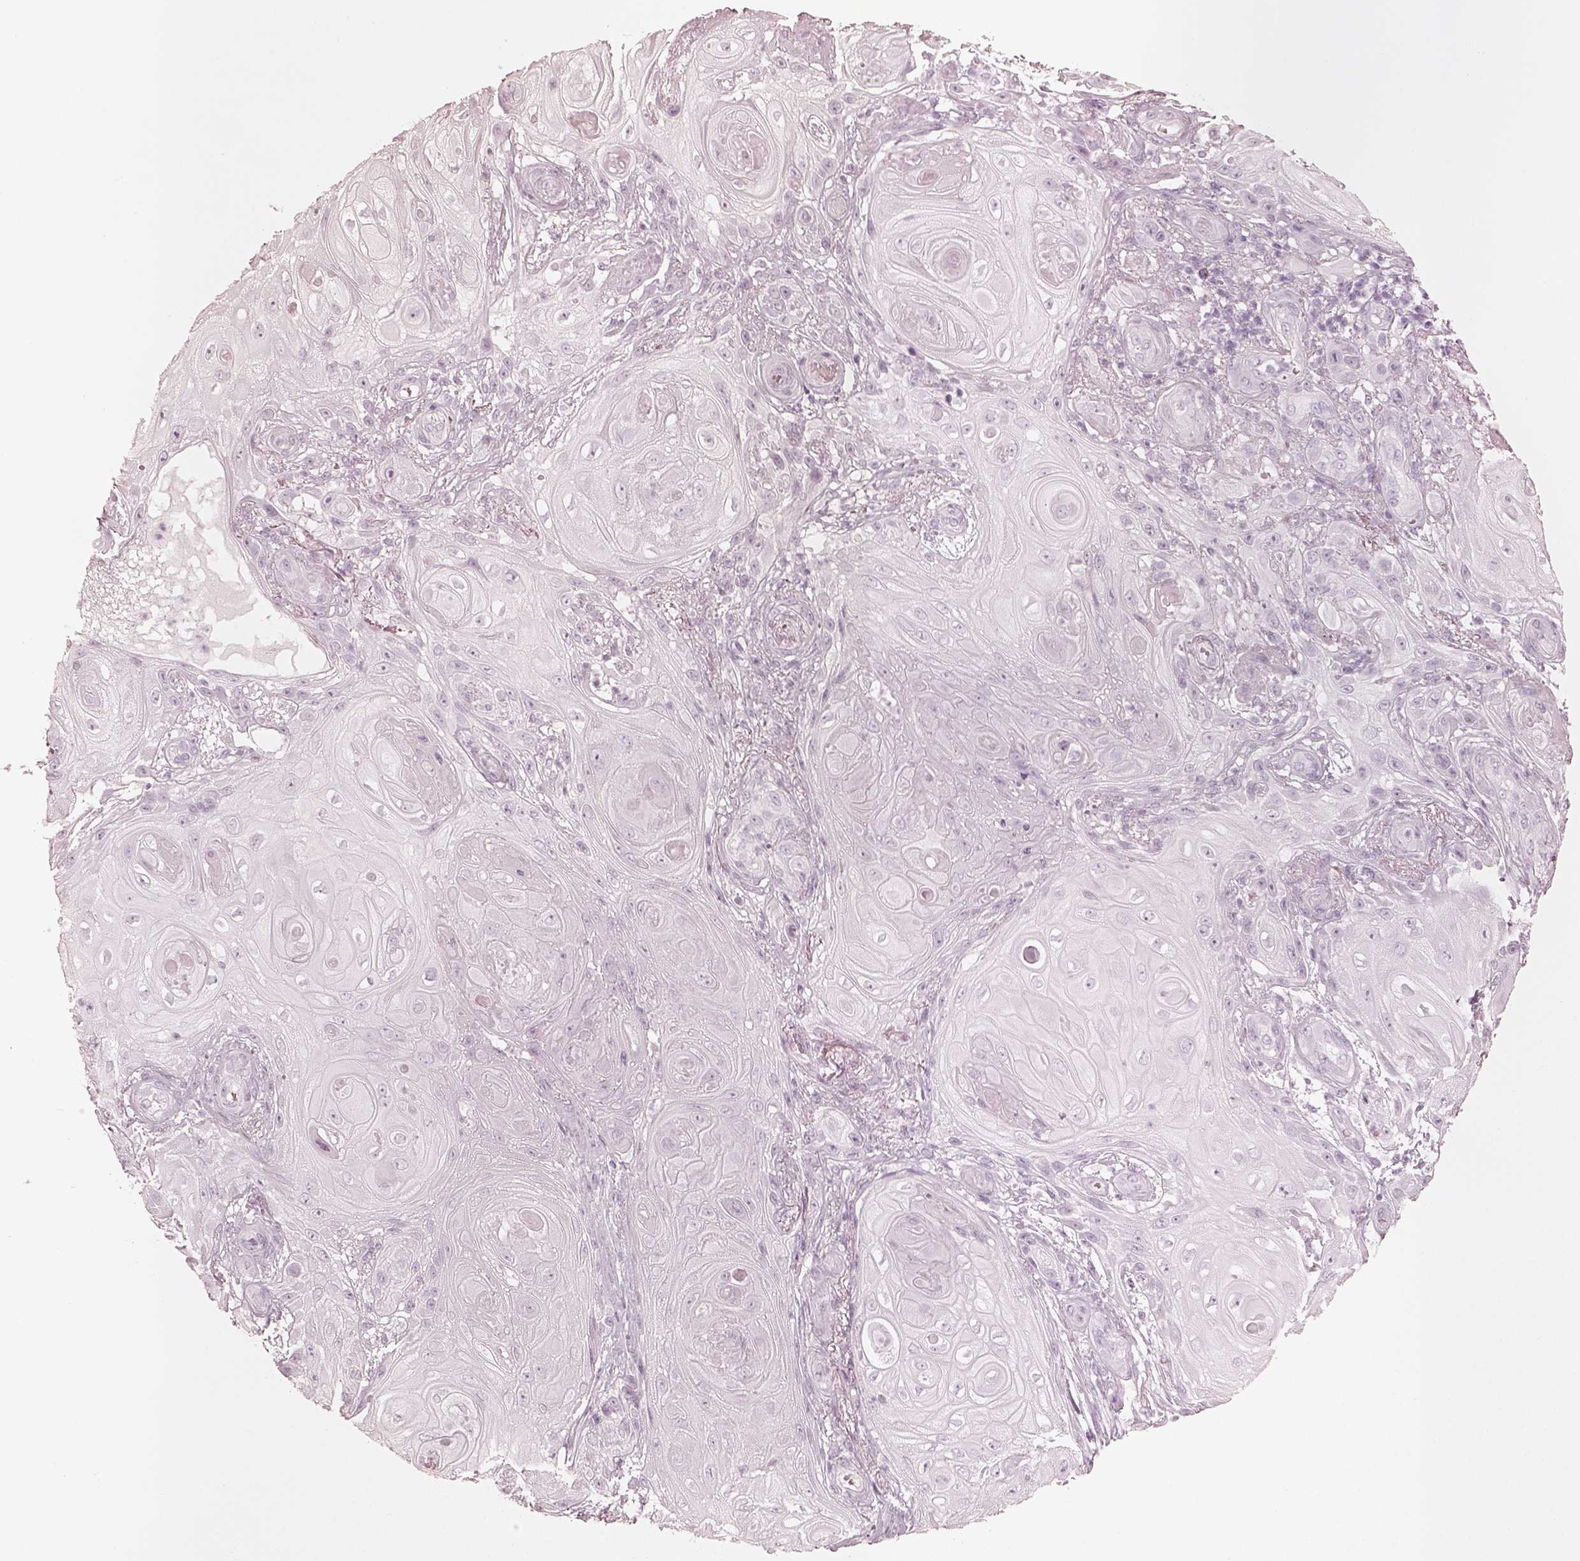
{"staining": {"intensity": "negative", "quantity": "none", "location": "none"}, "tissue": "skin cancer", "cell_type": "Tumor cells", "image_type": "cancer", "snomed": [{"axis": "morphology", "description": "Squamous cell carcinoma, NOS"}, {"axis": "topography", "description": "Skin"}], "caption": "Immunohistochemical staining of skin squamous cell carcinoma shows no significant expression in tumor cells.", "gene": "KRT72", "patient": {"sex": "male", "age": 62}}